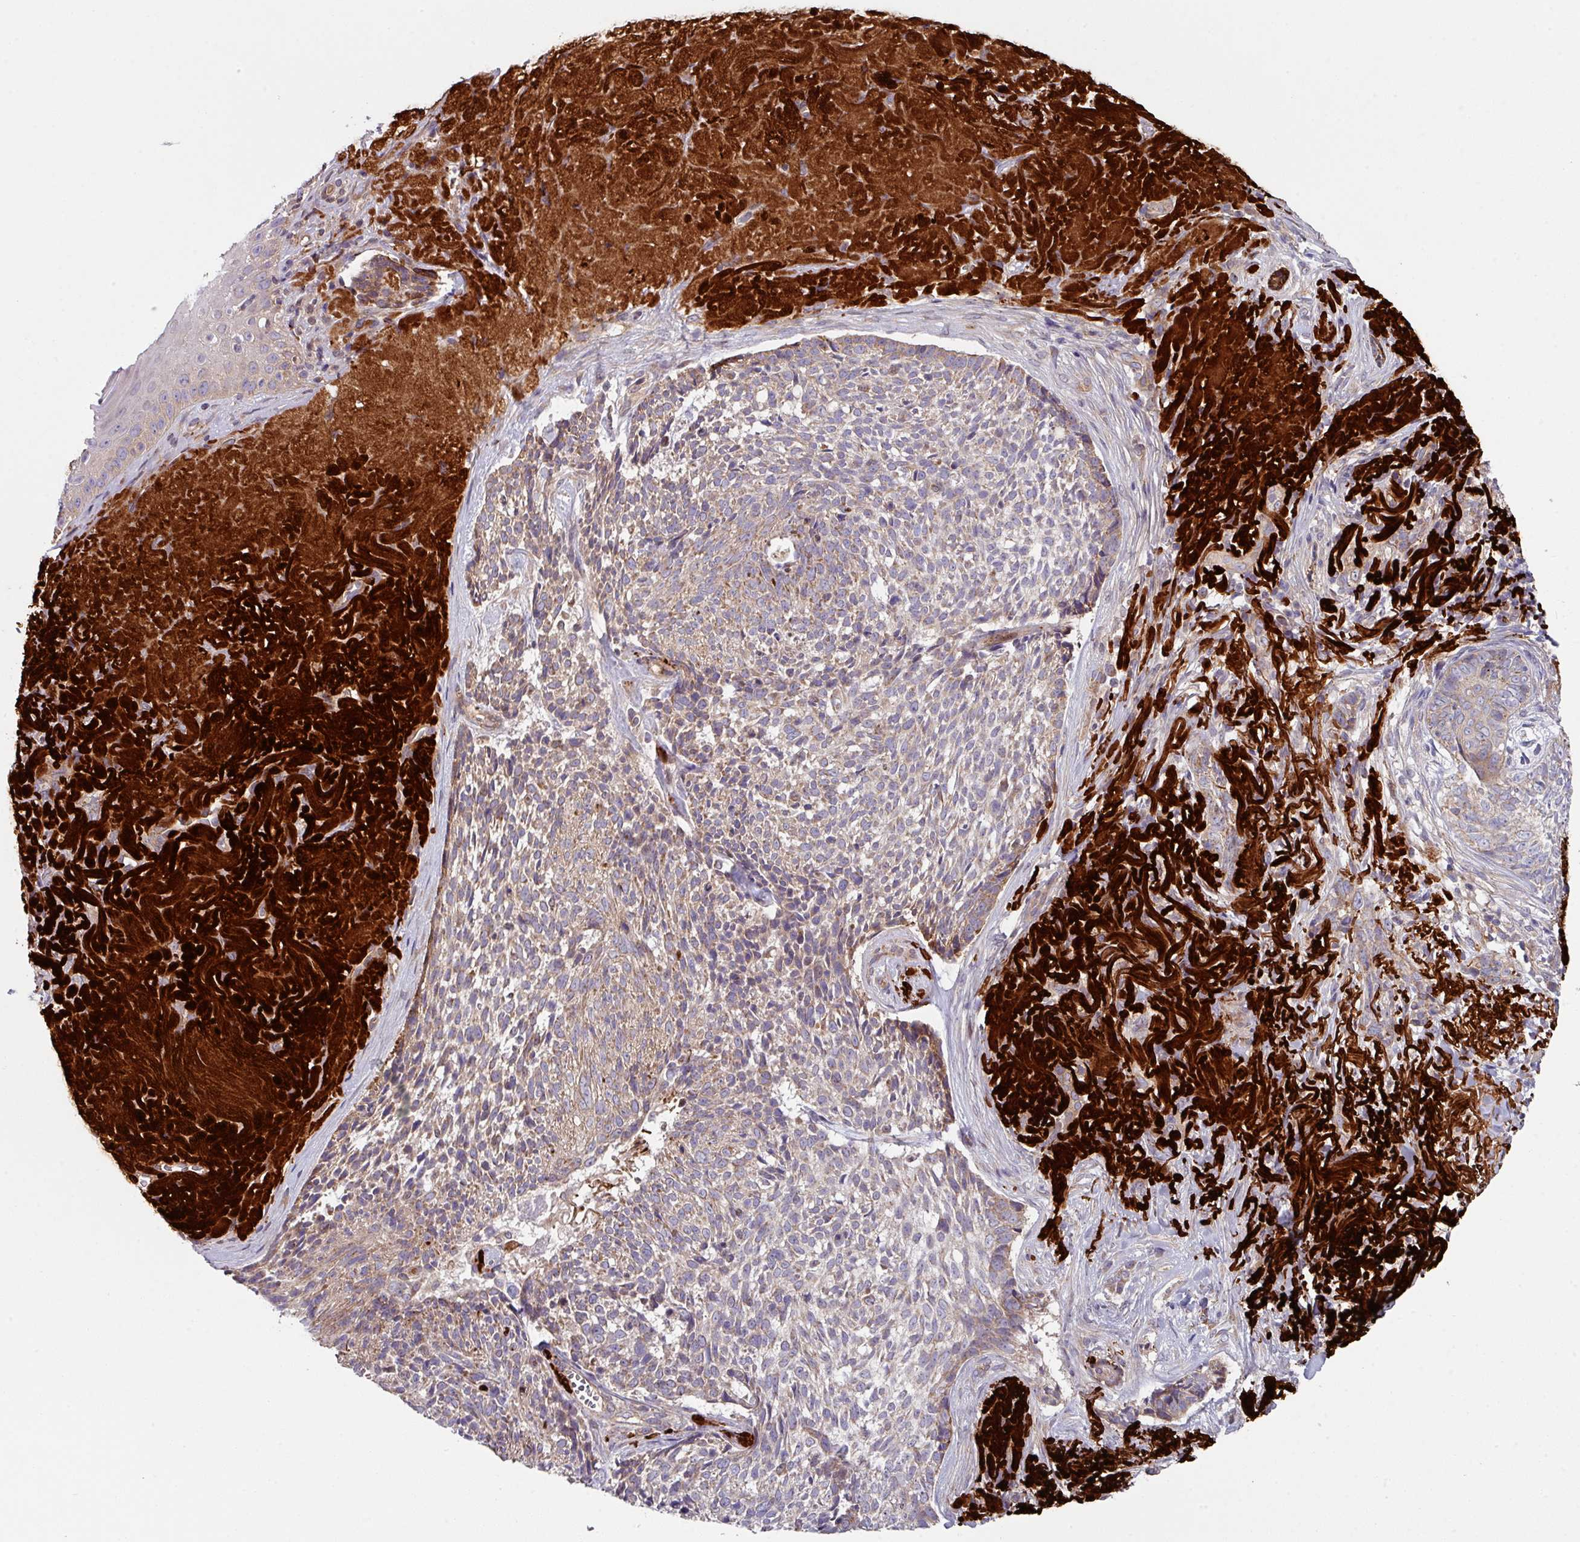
{"staining": {"intensity": "weak", "quantity": "25%-75%", "location": "cytoplasmic/membranous"}, "tissue": "skin cancer", "cell_type": "Tumor cells", "image_type": "cancer", "snomed": [{"axis": "morphology", "description": "Basal cell carcinoma"}, {"axis": "topography", "description": "Skin"}, {"axis": "topography", "description": "Skin of face"}], "caption": "Skin cancer stained with immunohistochemistry (IHC) reveals weak cytoplasmic/membranous staining in about 25%-75% of tumor cells.", "gene": "DCAF12L2", "patient": {"sex": "female", "age": 95}}